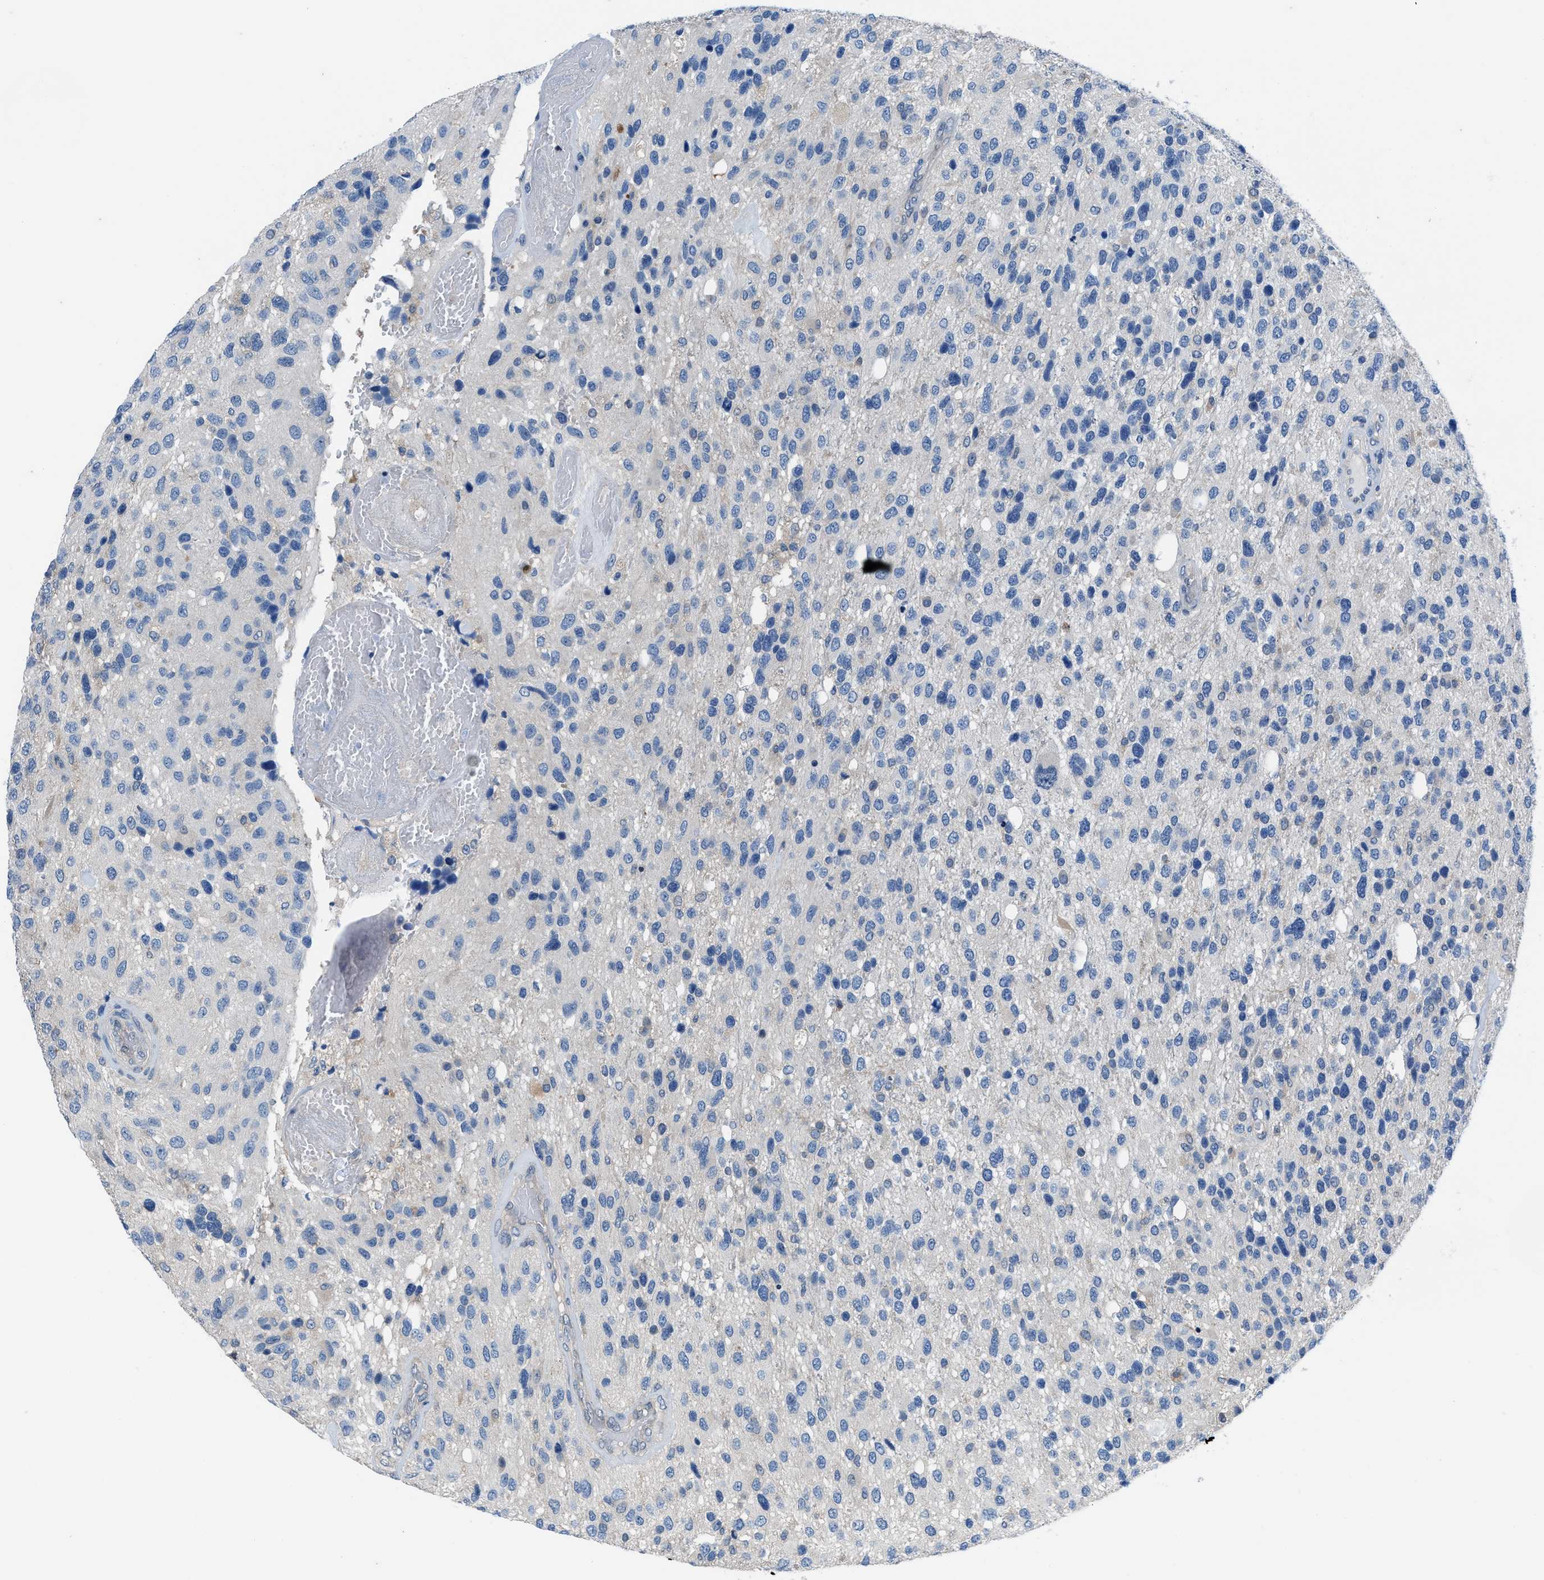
{"staining": {"intensity": "negative", "quantity": "none", "location": "none"}, "tissue": "glioma", "cell_type": "Tumor cells", "image_type": "cancer", "snomed": [{"axis": "morphology", "description": "Glioma, malignant, High grade"}, {"axis": "topography", "description": "Brain"}], "caption": "IHC image of human high-grade glioma (malignant) stained for a protein (brown), which reveals no positivity in tumor cells.", "gene": "NUDT5", "patient": {"sex": "female", "age": 58}}